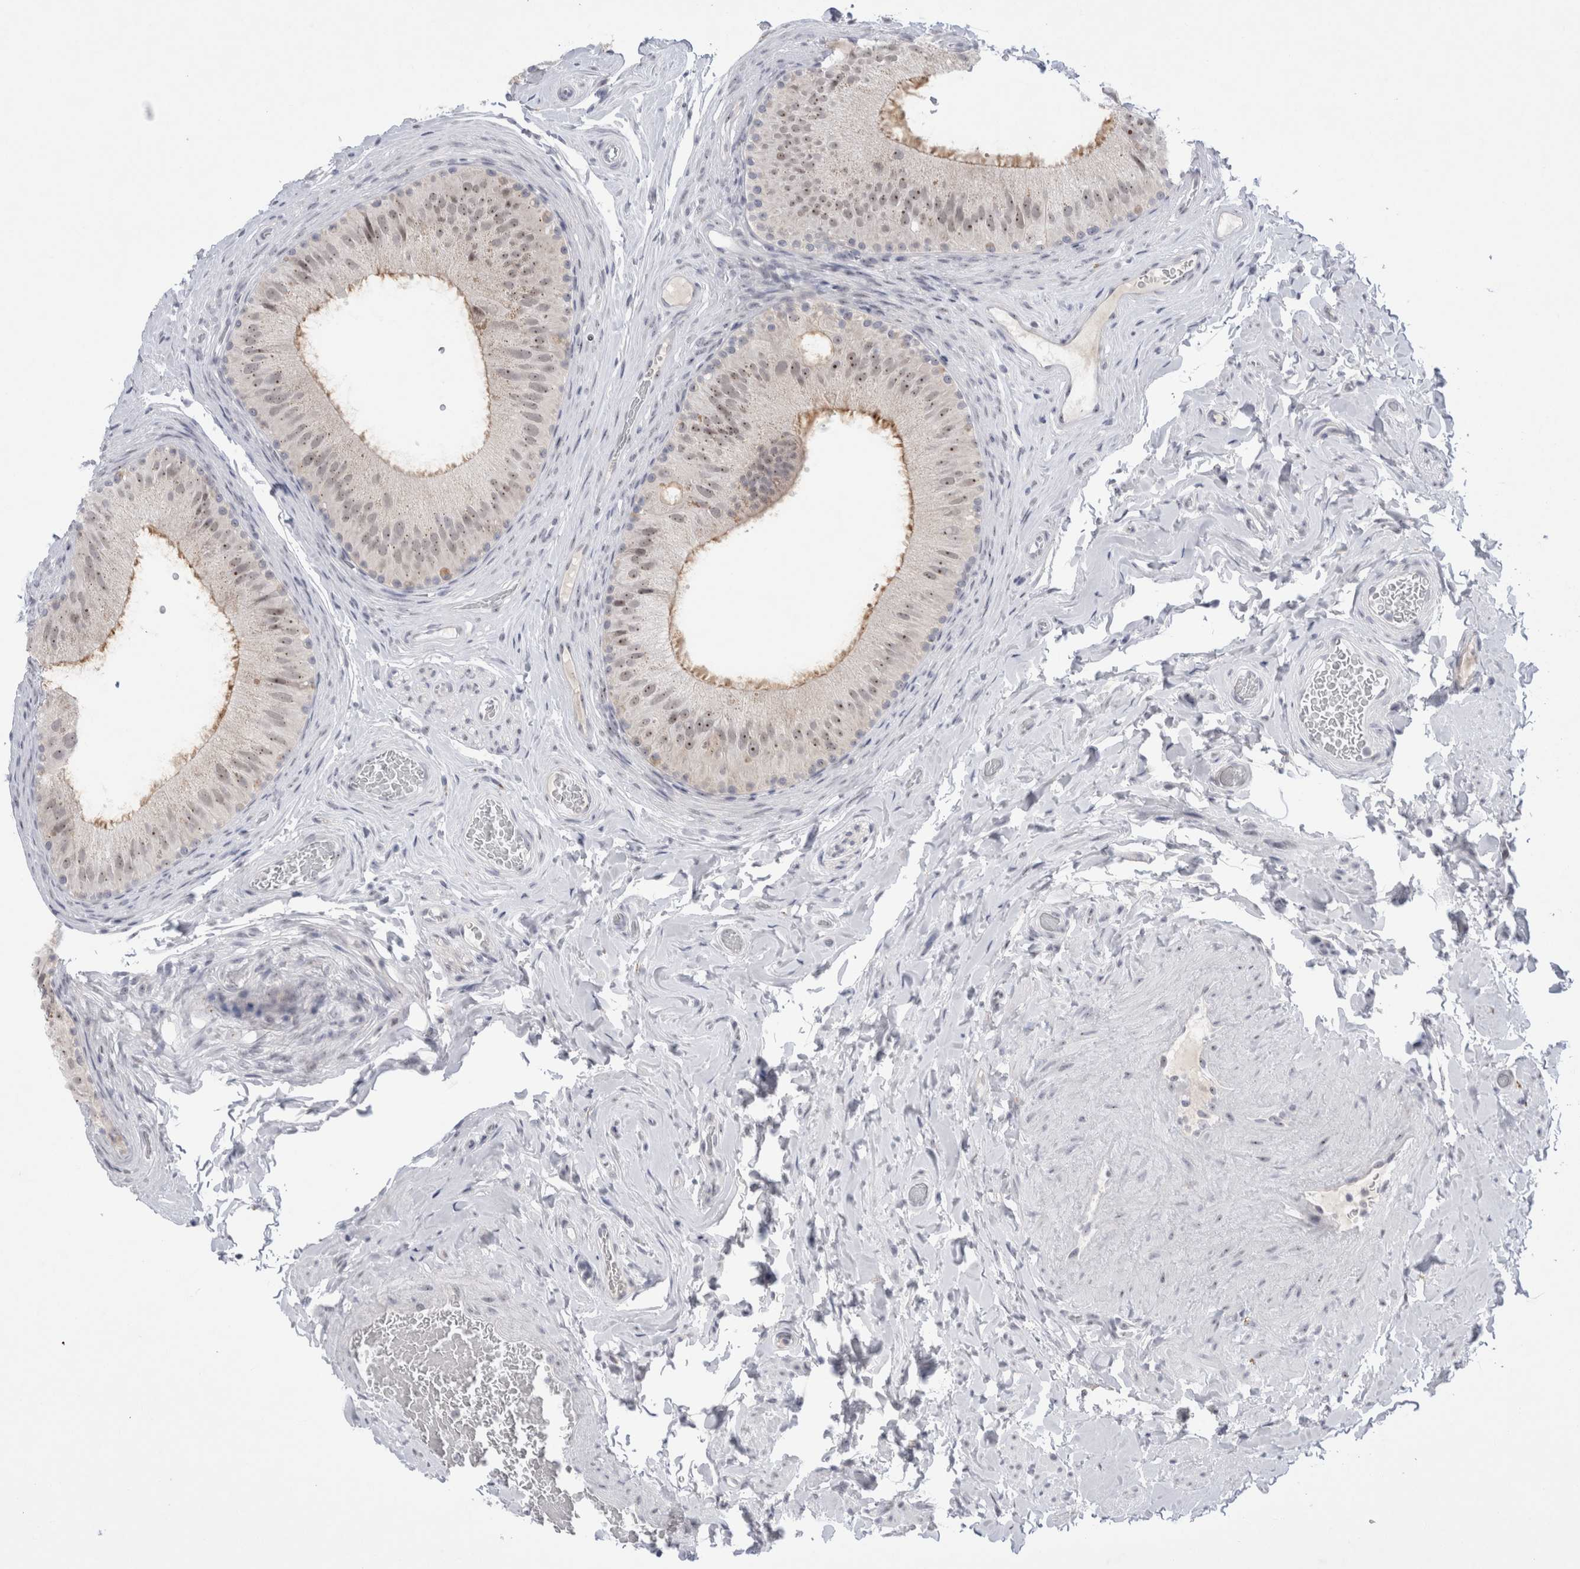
{"staining": {"intensity": "moderate", "quantity": ">75%", "location": "cytoplasmic/membranous,nuclear"}, "tissue": "epididymis", "cell_type": "Glandular cells", "image_type": "normal", "snomed": [{"axis": "morphology", "description": "Normal tissue, NOS"}, {"axis": "topography", "description": "Vascular tissue"}, {"axis": "topography", "description": "Epididymis"}], "caption": "Protein expression analysis of normal epididymis displays moderate cytoplasmic/membranous,nuclear expression in about >75% of glandular cells. The protein is shown in brown color, while the nuclei are stained blue.", "gene": "CERS5", "patient": {"sex": "male", "age": 49}}